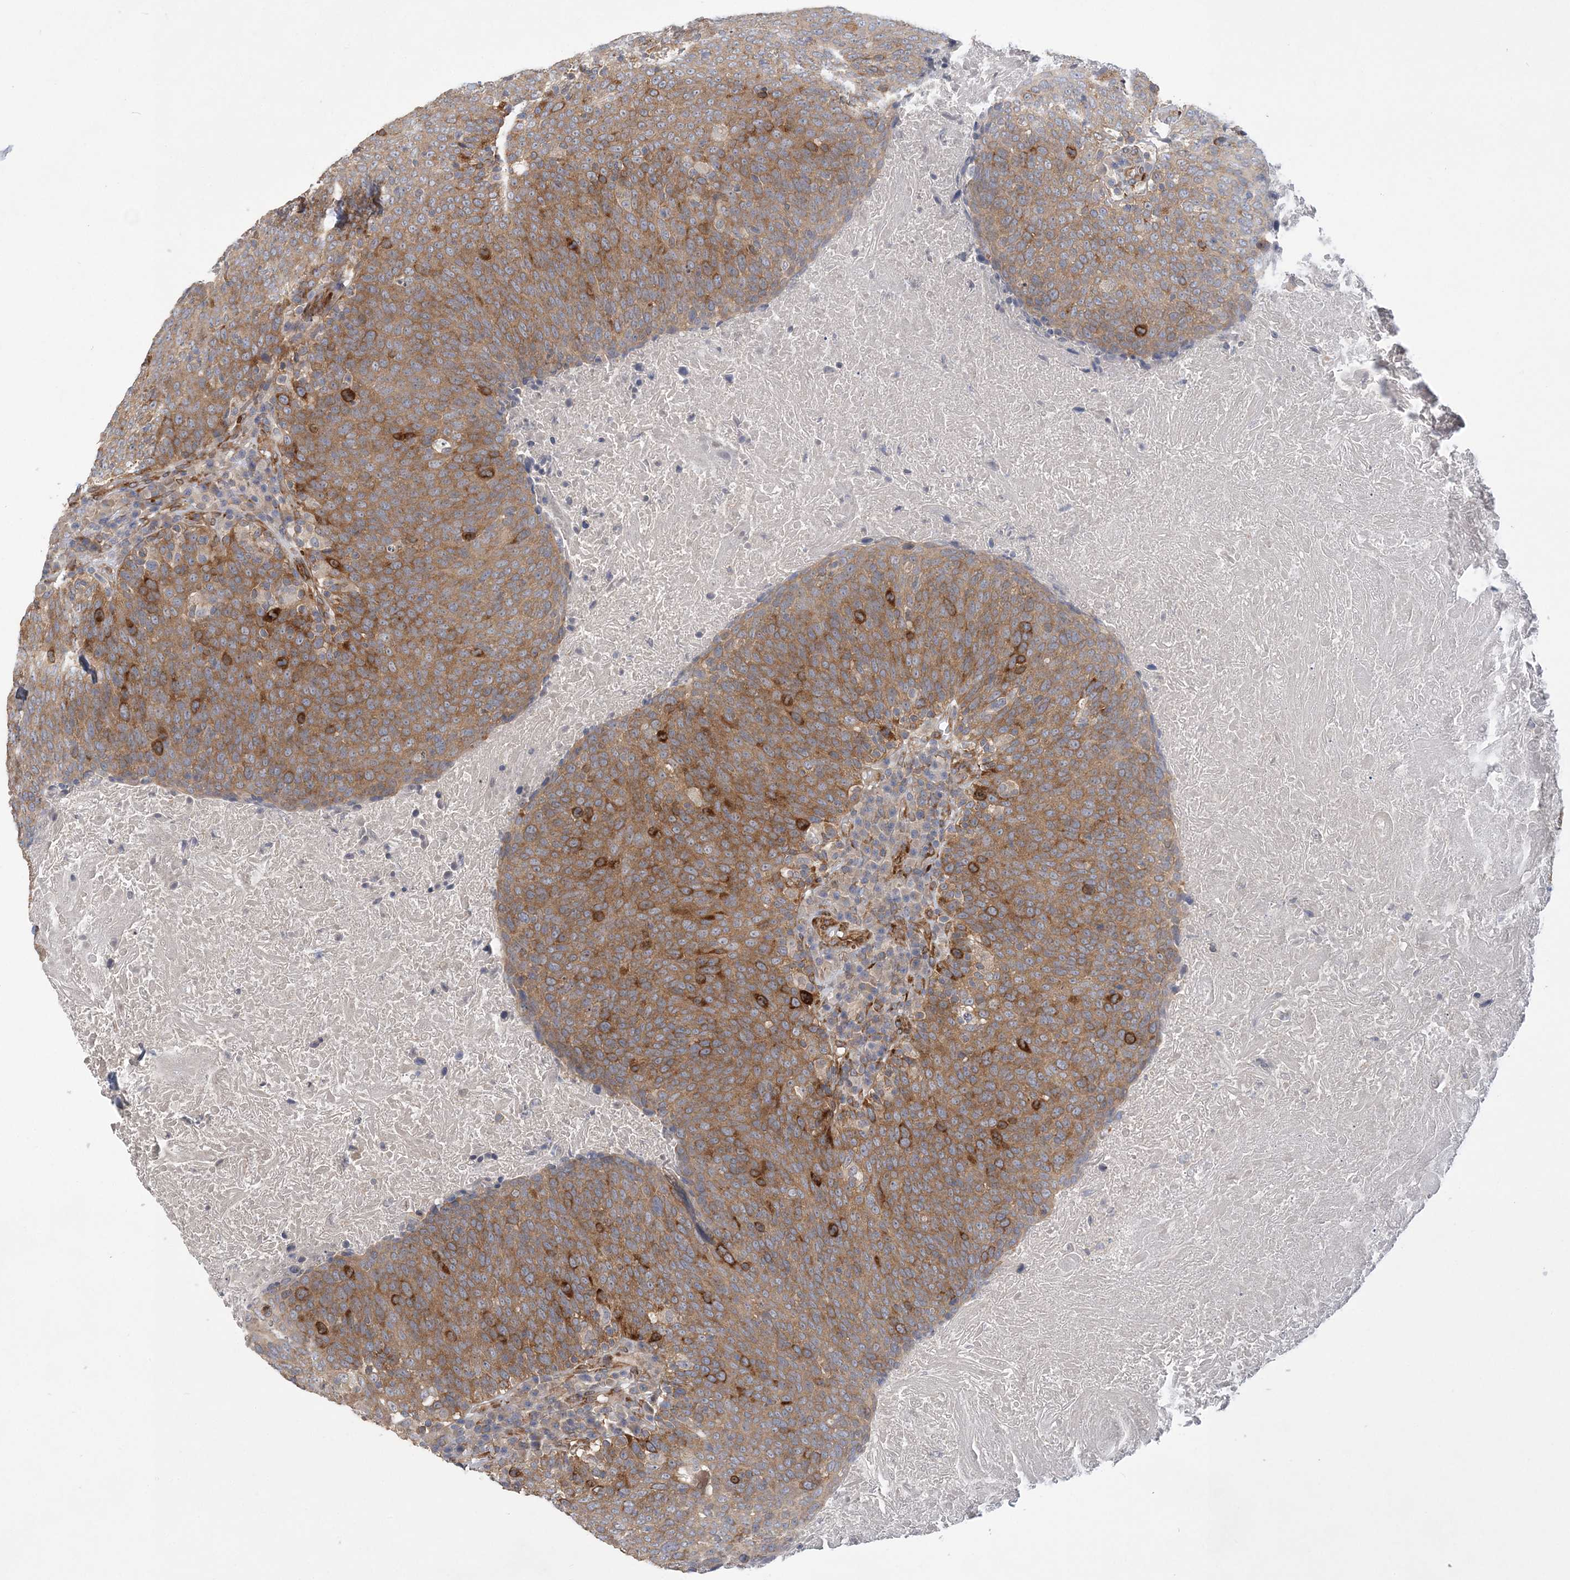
{"staining": {"intensity": "moderate", "quantity": ">75%", "location": "cytoplasmic/membranous"}, "tissue": "head and neck cancer", "cell_type": "Tumor cells", "image_type": "cancer", "snomed": [{"axis": "morphology", "description": "Squamous cell carcinoma, NOS"}, {"axis": "morphology", "description": "Squamous cell carcinoma, metastatic, NOS"}, {"axis": "topography", "description": "Lymph node"}, {"axis": "topography", "description": "Head-Neck"}], "caption": "The micrograph displays immunohistochemical staining of head and neck cancer. There is moderate cytoplasmic/membranous staining is identified in approximately >75% of tumor cells.", "gene": "MAP4K5", "patient": {"sex": "male", "age": 62}}